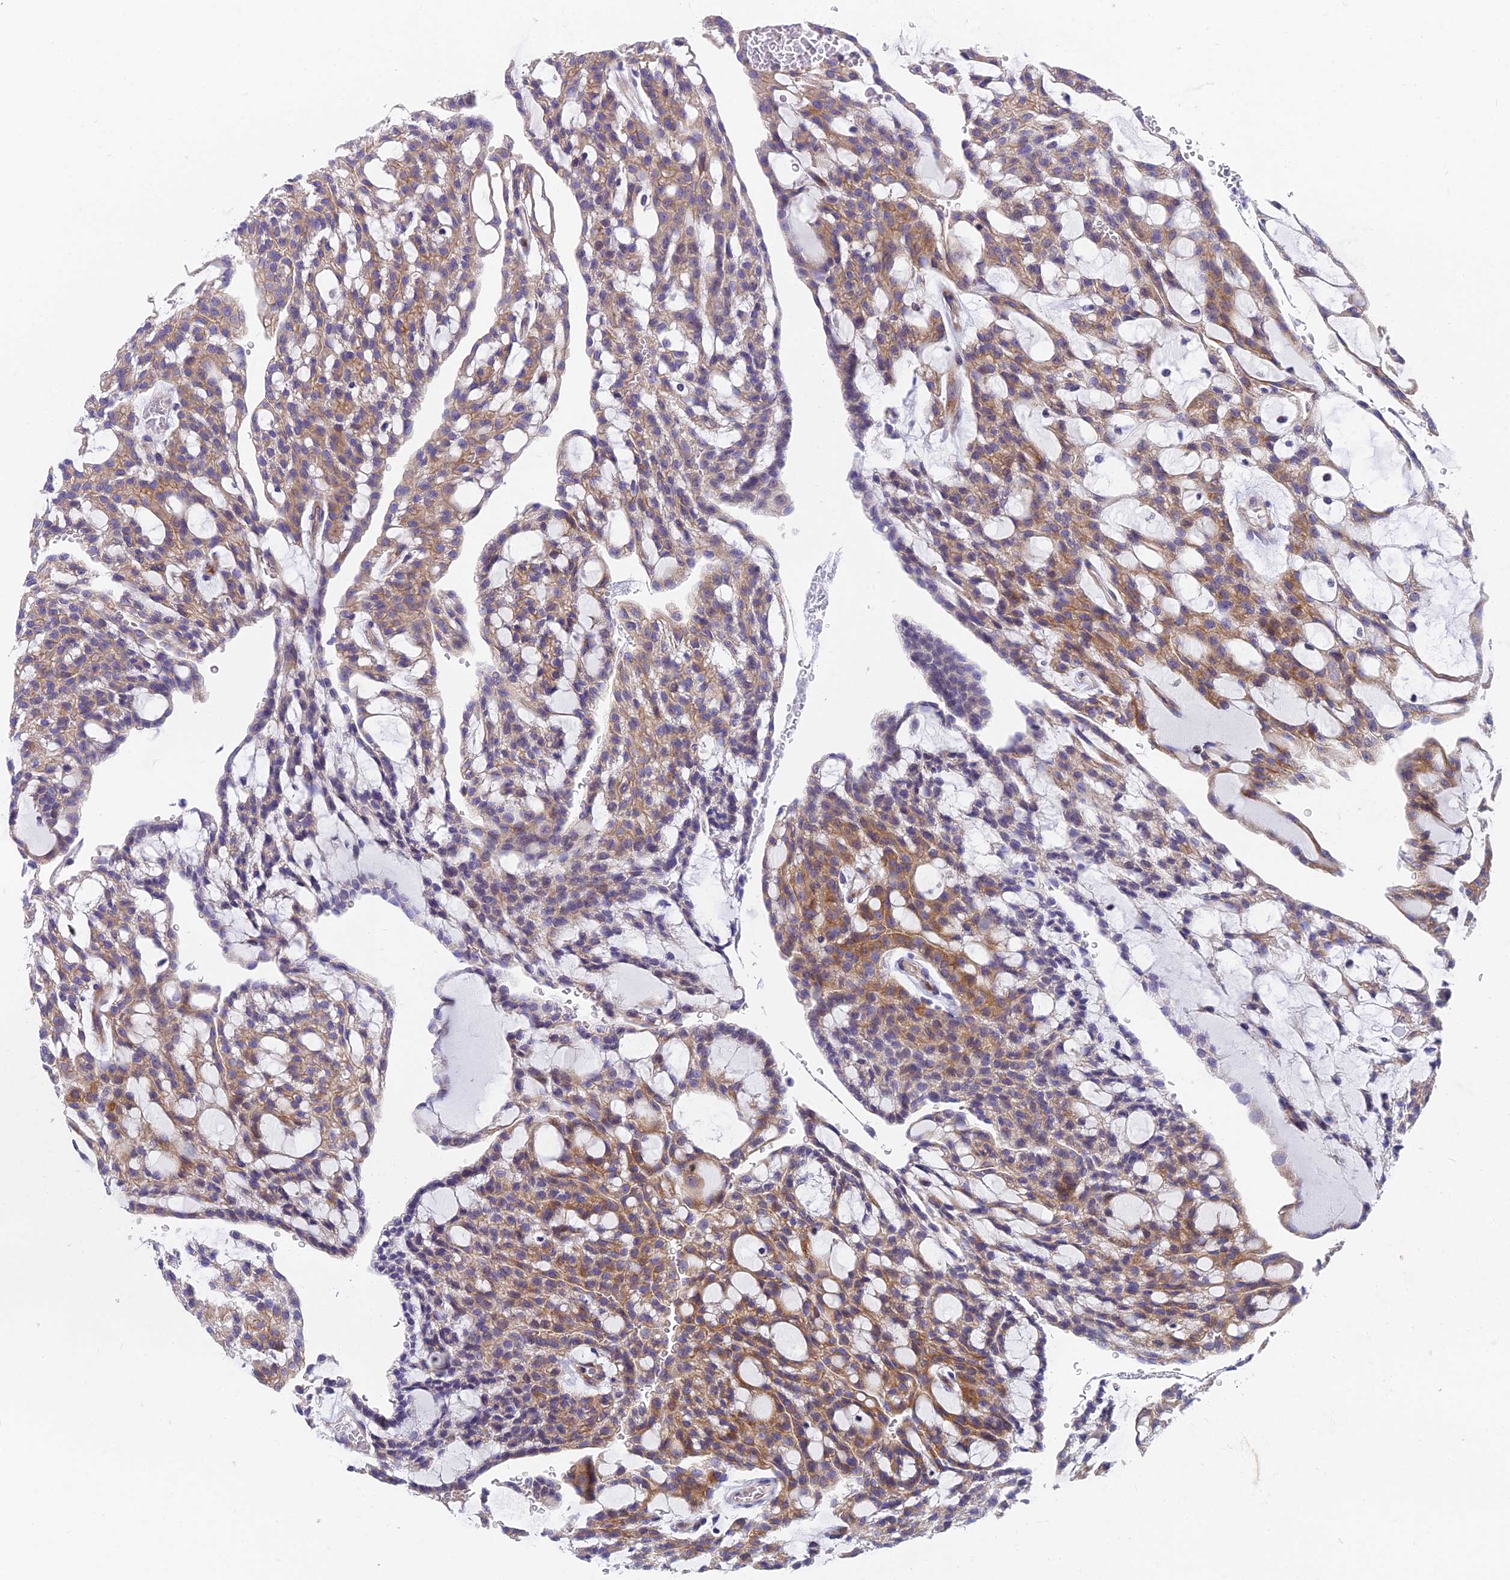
{"staining": {"intensity": "moderate", "quantity": "25%-75%", "location": "cytoplasmic/membranous"}, "tissue": "renal cancer", "cell_type": "Tumor cells", "image_type": "cancer", "snomed": [{"axis": "morphology", "description": "Adenocarcinoma, NOS"}, {"axis": "topography", "description": "Kidney"}], "caption": "This is an image of IHC staining of adenocarcinoma (renal), which shows moderate positivity in the cytoplasmic/membranous of tumor cells.", "gene": "MVB12A", "patient": {"sex": "male", "age": 63}}